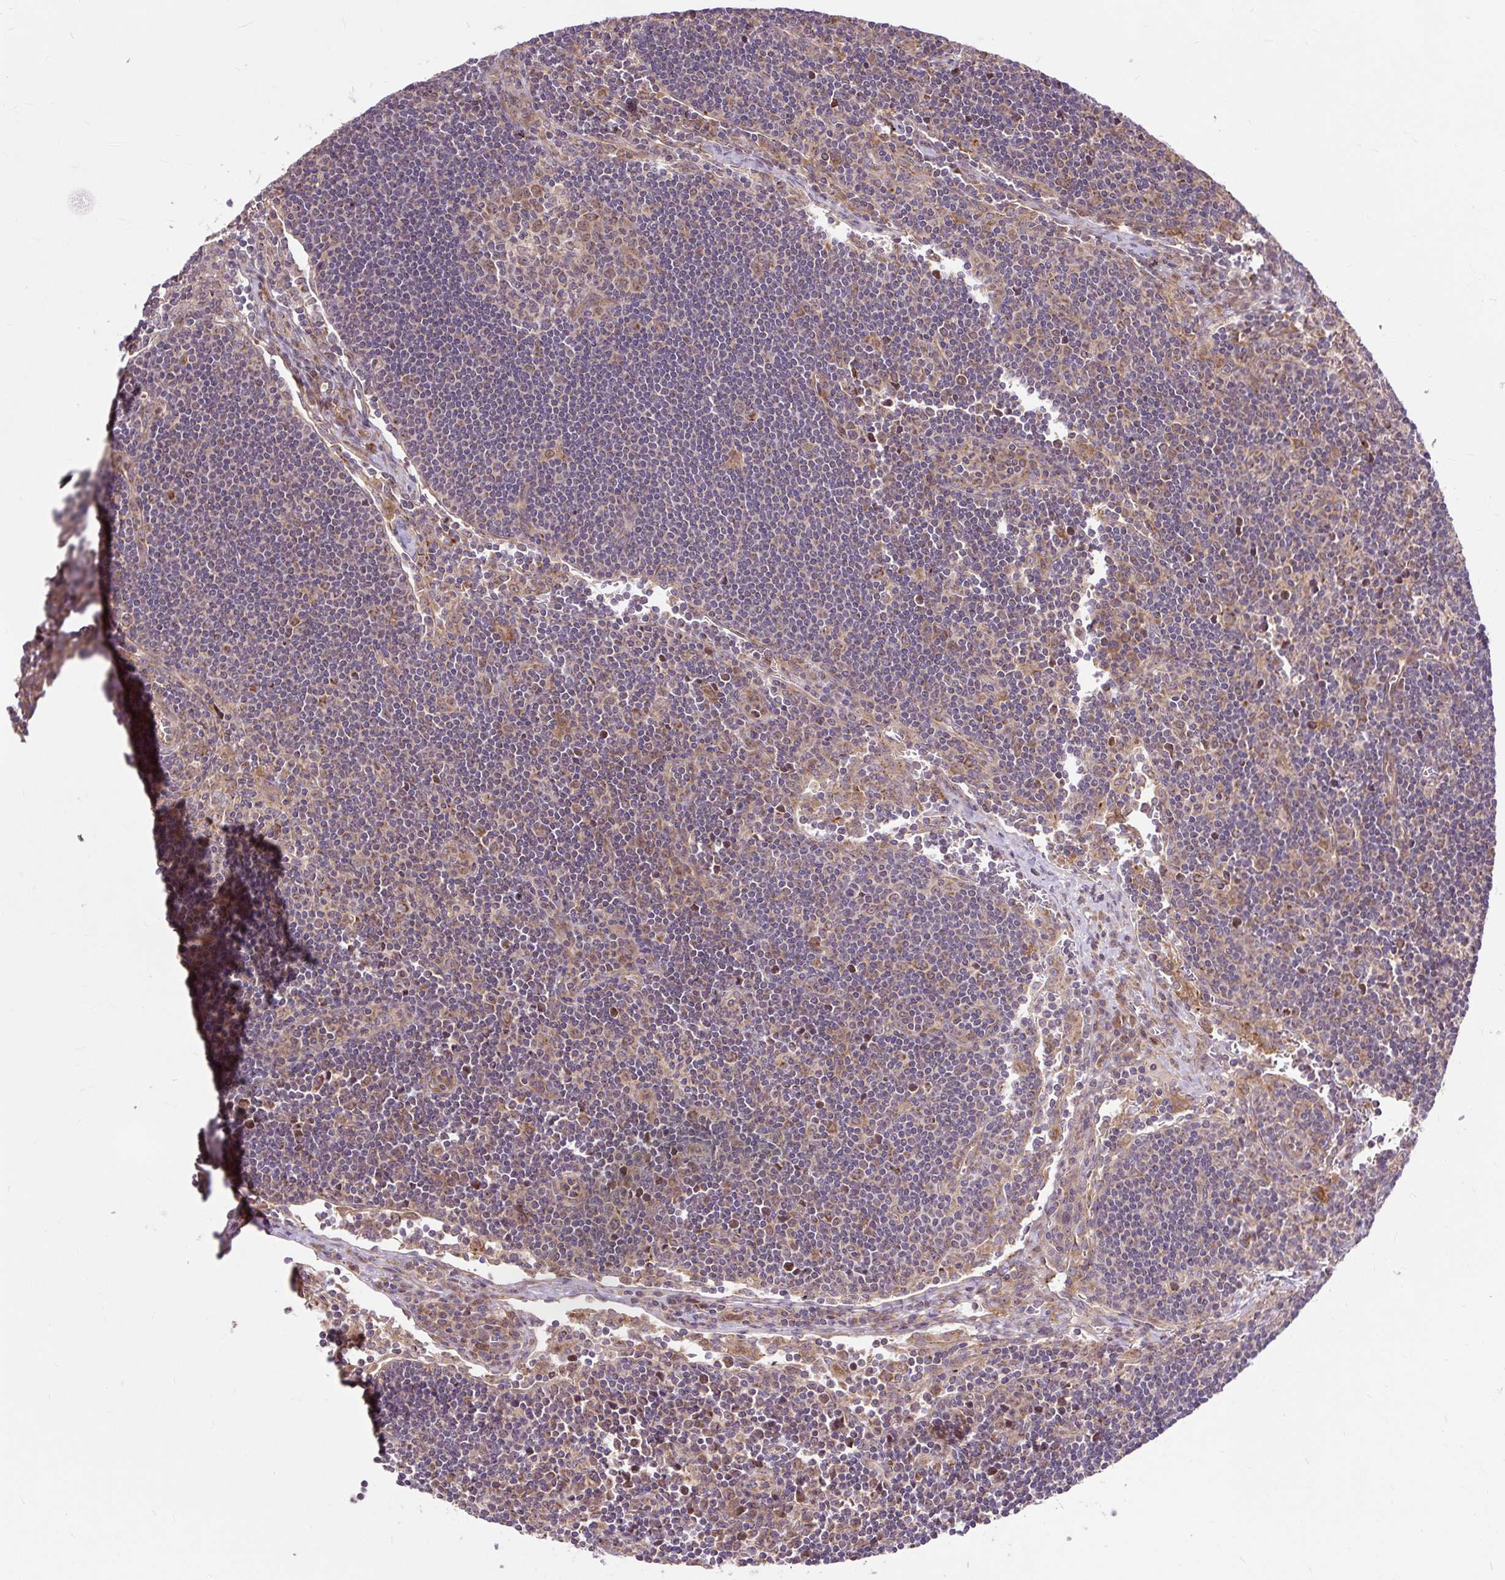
{"staining": {"intensity": "moderate", "quantity": "25%-75%", "location": "cytoplasmic/membranous"}, "tissue": "lymph node", "cell_type": "Germinal center cells", "image_type": "normal", "snomed": [{"axis": "morphology", "description": "Normal tissue, NOS"}, {"axis": "topography", "description": "Lymph node"}], "caption": "Moderate cytoplasmic/membranous expression is appreciated in approximately 25%-75% of germinal center cells in normal lymph node.", "gene": "TRIAP1", "patient": {"sex": "female", "age": 29}}